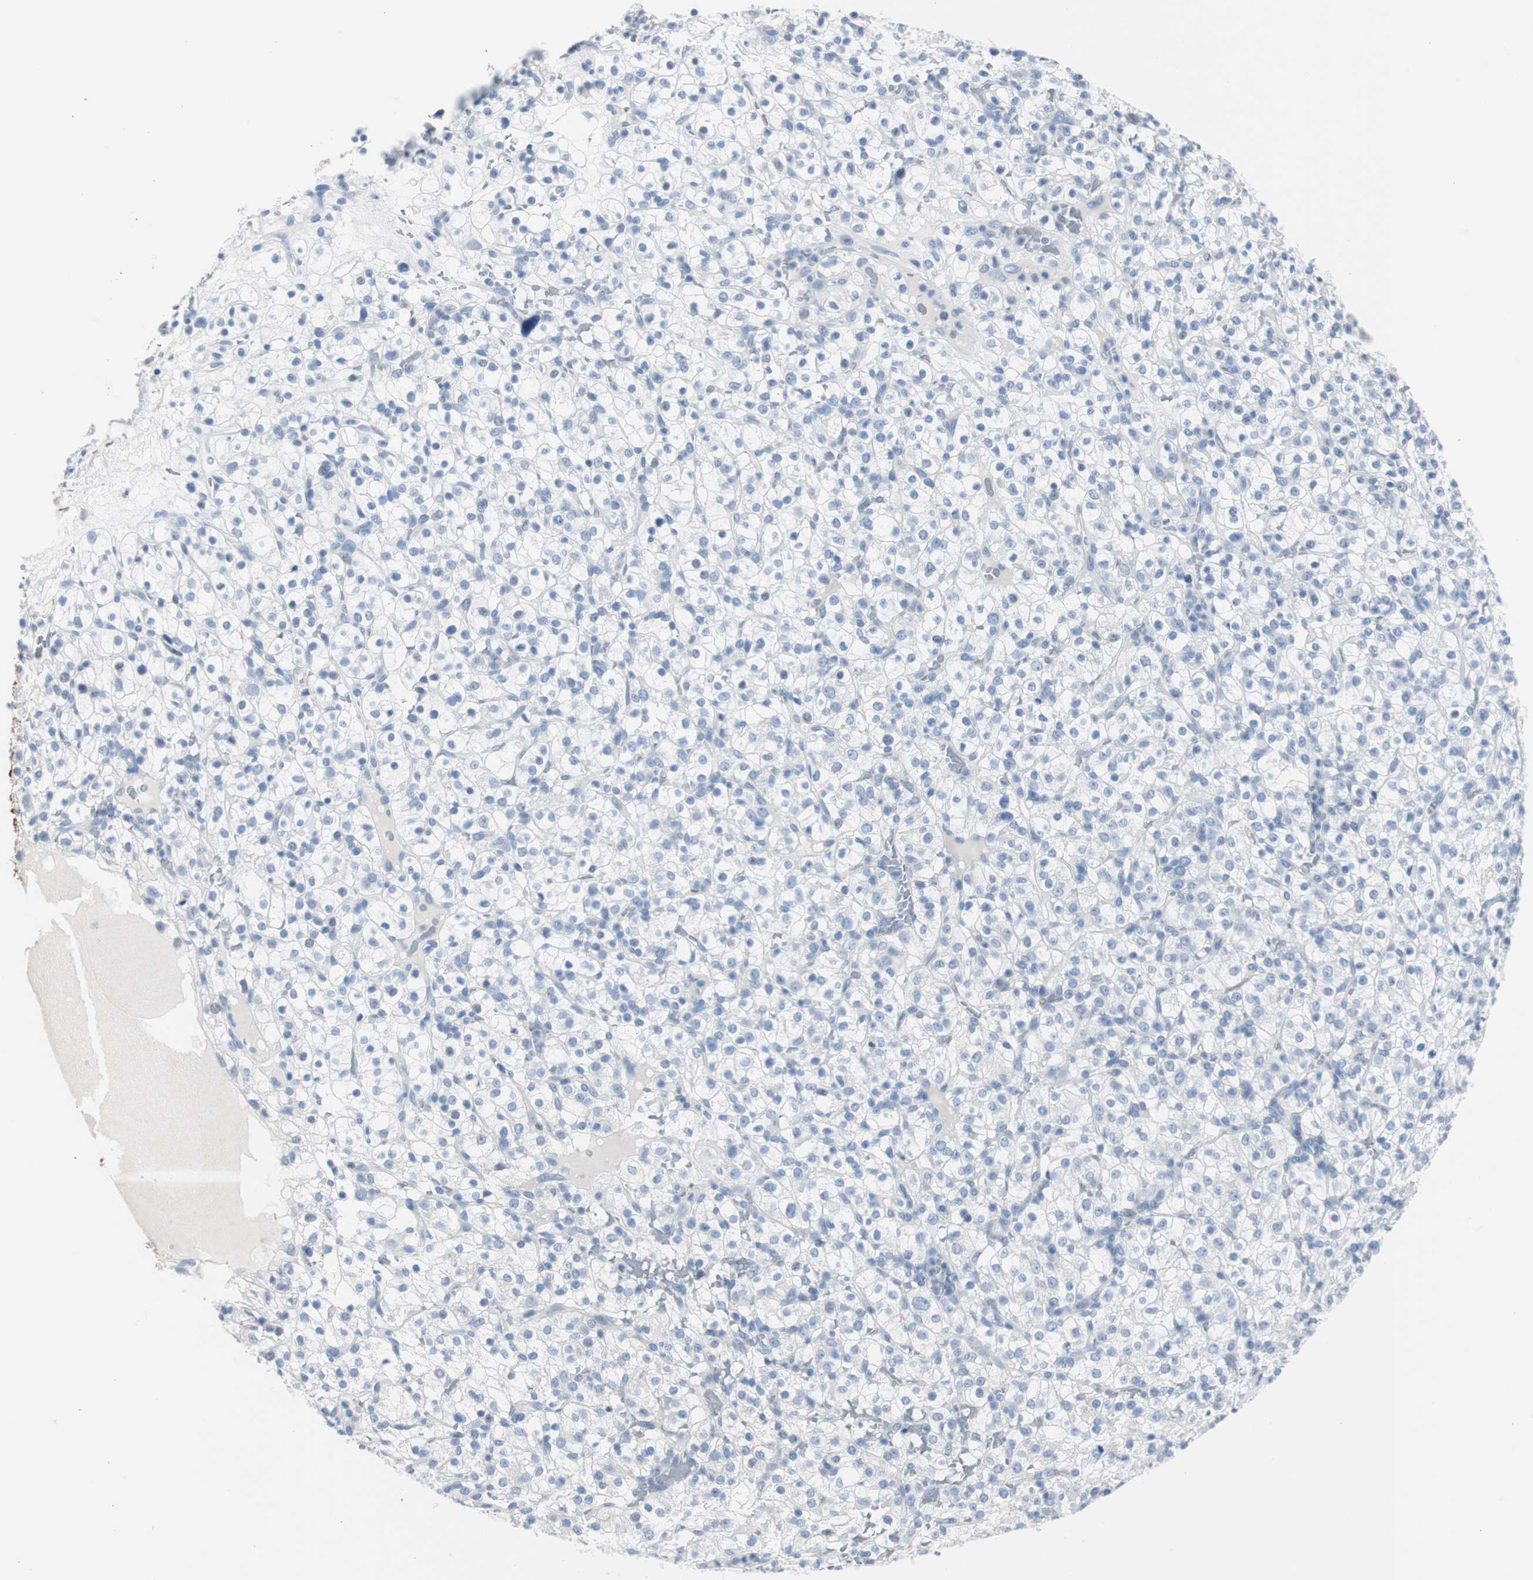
{"staining": {"intensity": "negative", "quantity": "none", "location": "none"}, "tissue": "renal cancer", "cell_type": "Tumor cells", "image_type": "cancer", "snomed": [{"axis": "morphology", "description": "Normal tissue, NOS"}, {"axis": "morphology", "description": "Adenocarcinoma, NOS"}, {"axis": "topography", "description": "Kidney"}], "caption": "Immunohistochemistry (IHC) photomicrograph of neoplastic tissue: renal adenocarcinoma stained with DAB (3,3'-diaminobenzidine) displays no significant protein staining in tumor cells.", "gene": "S100A7", "patient": {"sex": "female", "age": 72}}